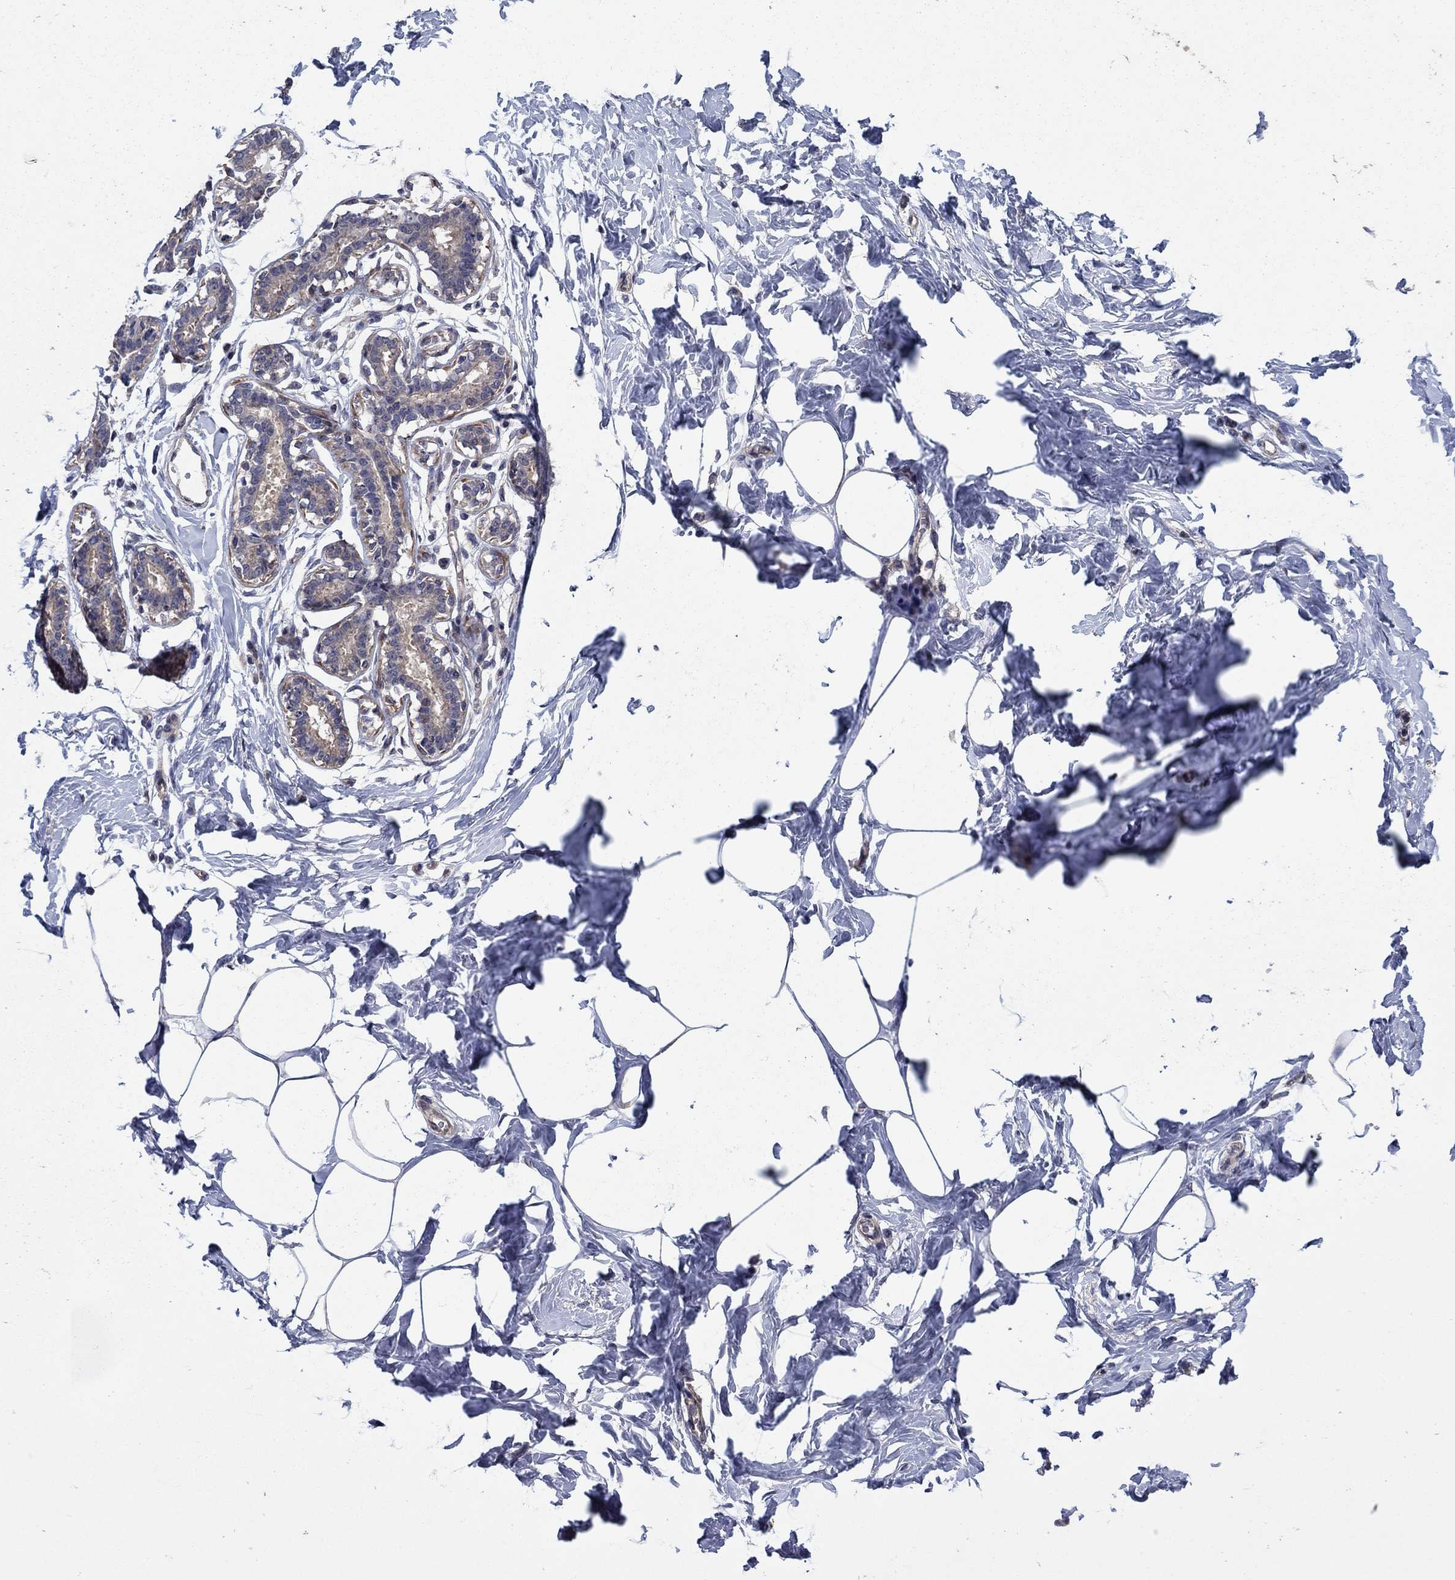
{"staining": {"intensity": "negative", "quantity": "none", "location": "none"}, "tissue": "breast", "cell_type": "Adipocytes", "image_type": "normal", "snomed": [{"axis": "morphology", "description": "Normal tissue, NOS"}, {"axis": "morphology", "description": "Lobular carcinoma, in situ"}, {"axis": "topography", "description": "Breast"}], "caption": "Histopathology image shows no significant protein positivity in adipocytes of benign breast.", "gene": "MSRB1", "patient": {"sex": "female", "age": 35}}